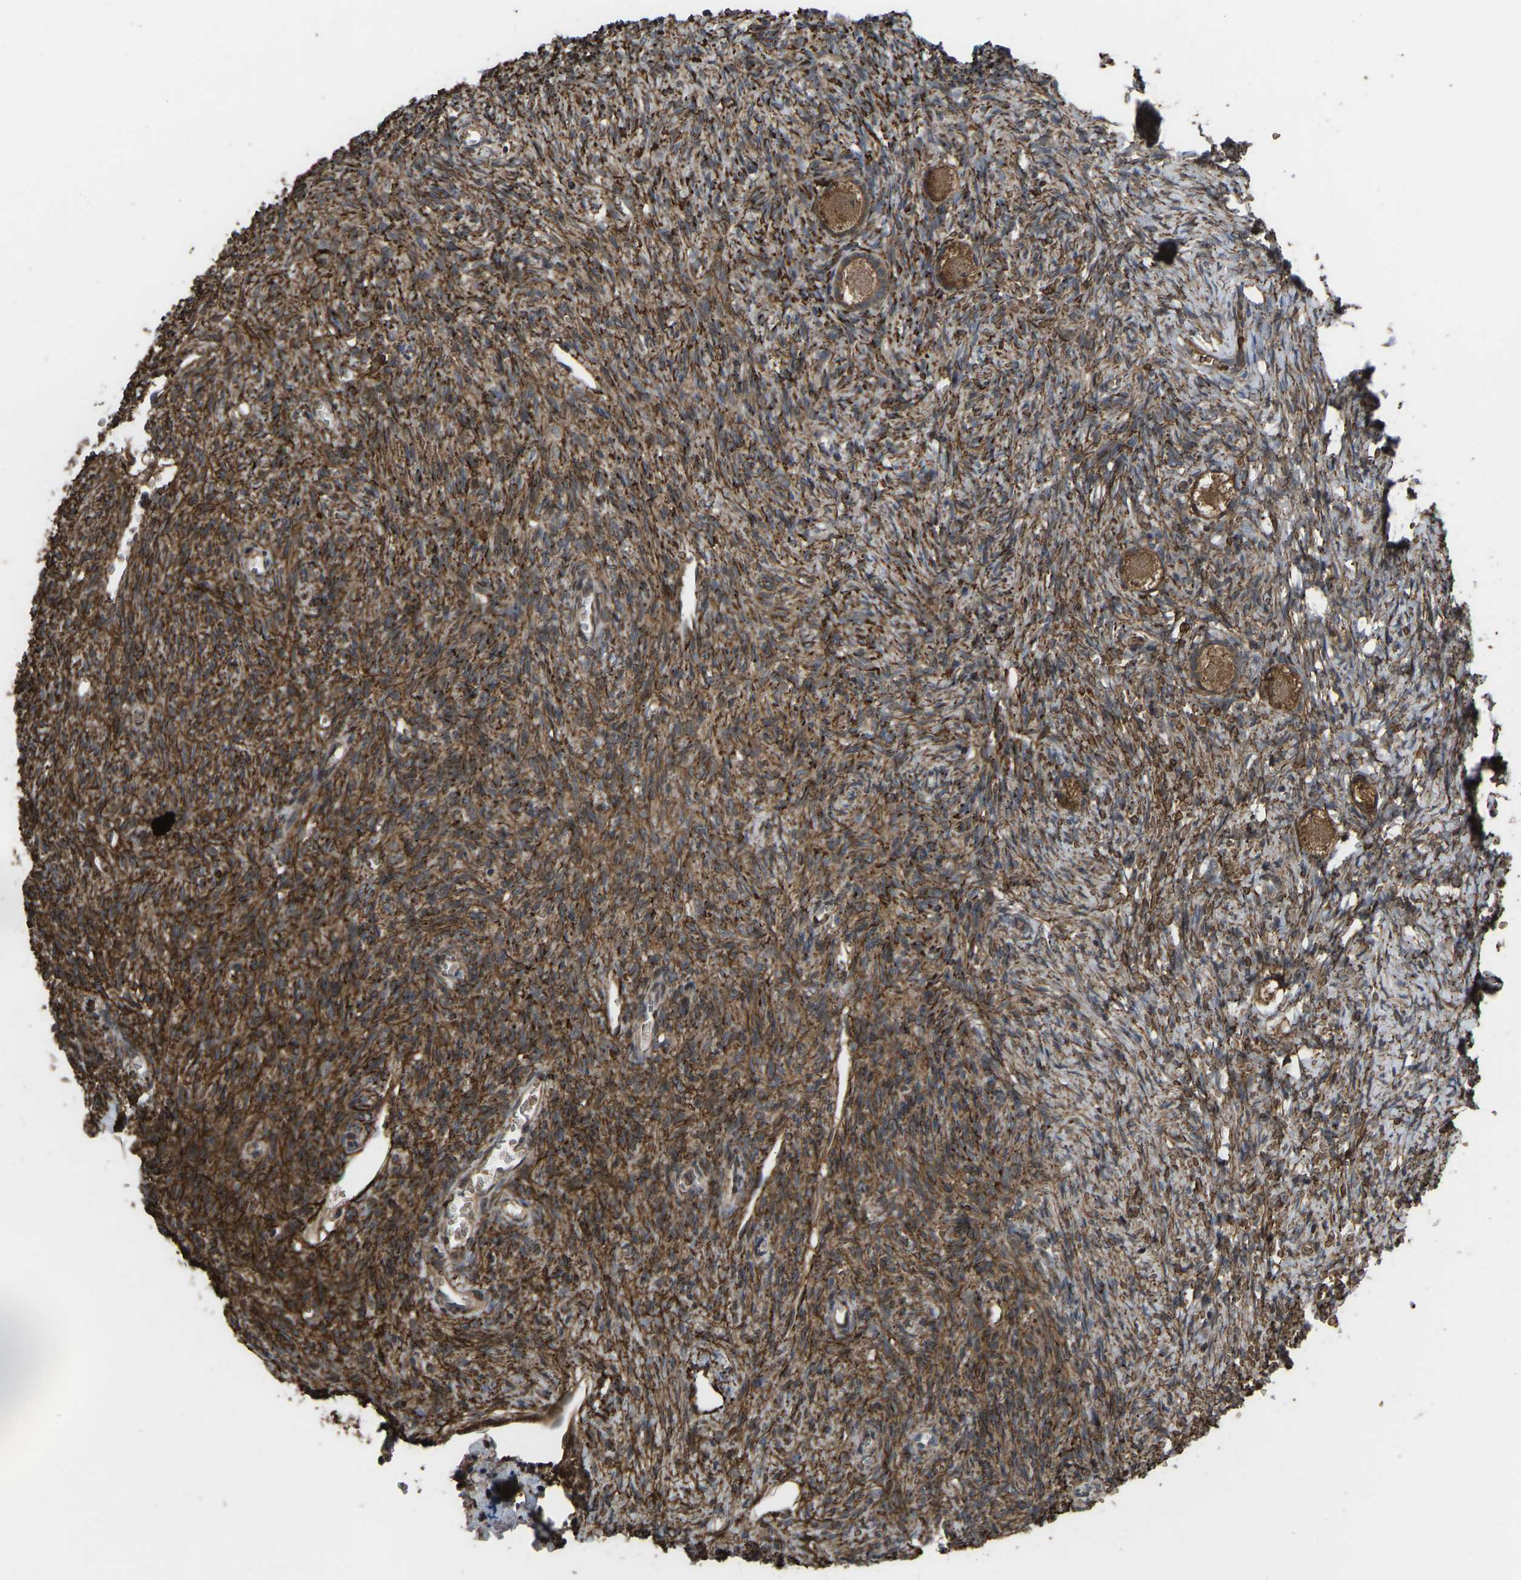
{"staining": {"intensity": "moderate", "quantity": ">75%", "location": "cytoplasmic/membranous"}, "tissue": "ovary", "cell_type": "Follicle cells", "image_type": "normal", "snomed": [{"axis": "morphology", "description": "Normal tissue, NOS"}, {"axis": "topography", "description": "Ovary"}], "caption": "Protein analysis of unremarkable ovary displays moderate cytoplasmic/membranous expression in approximately >75% of follicle cells.", "gene": "CYP7B1", "patient": {"sex": "female", "age": 27}}